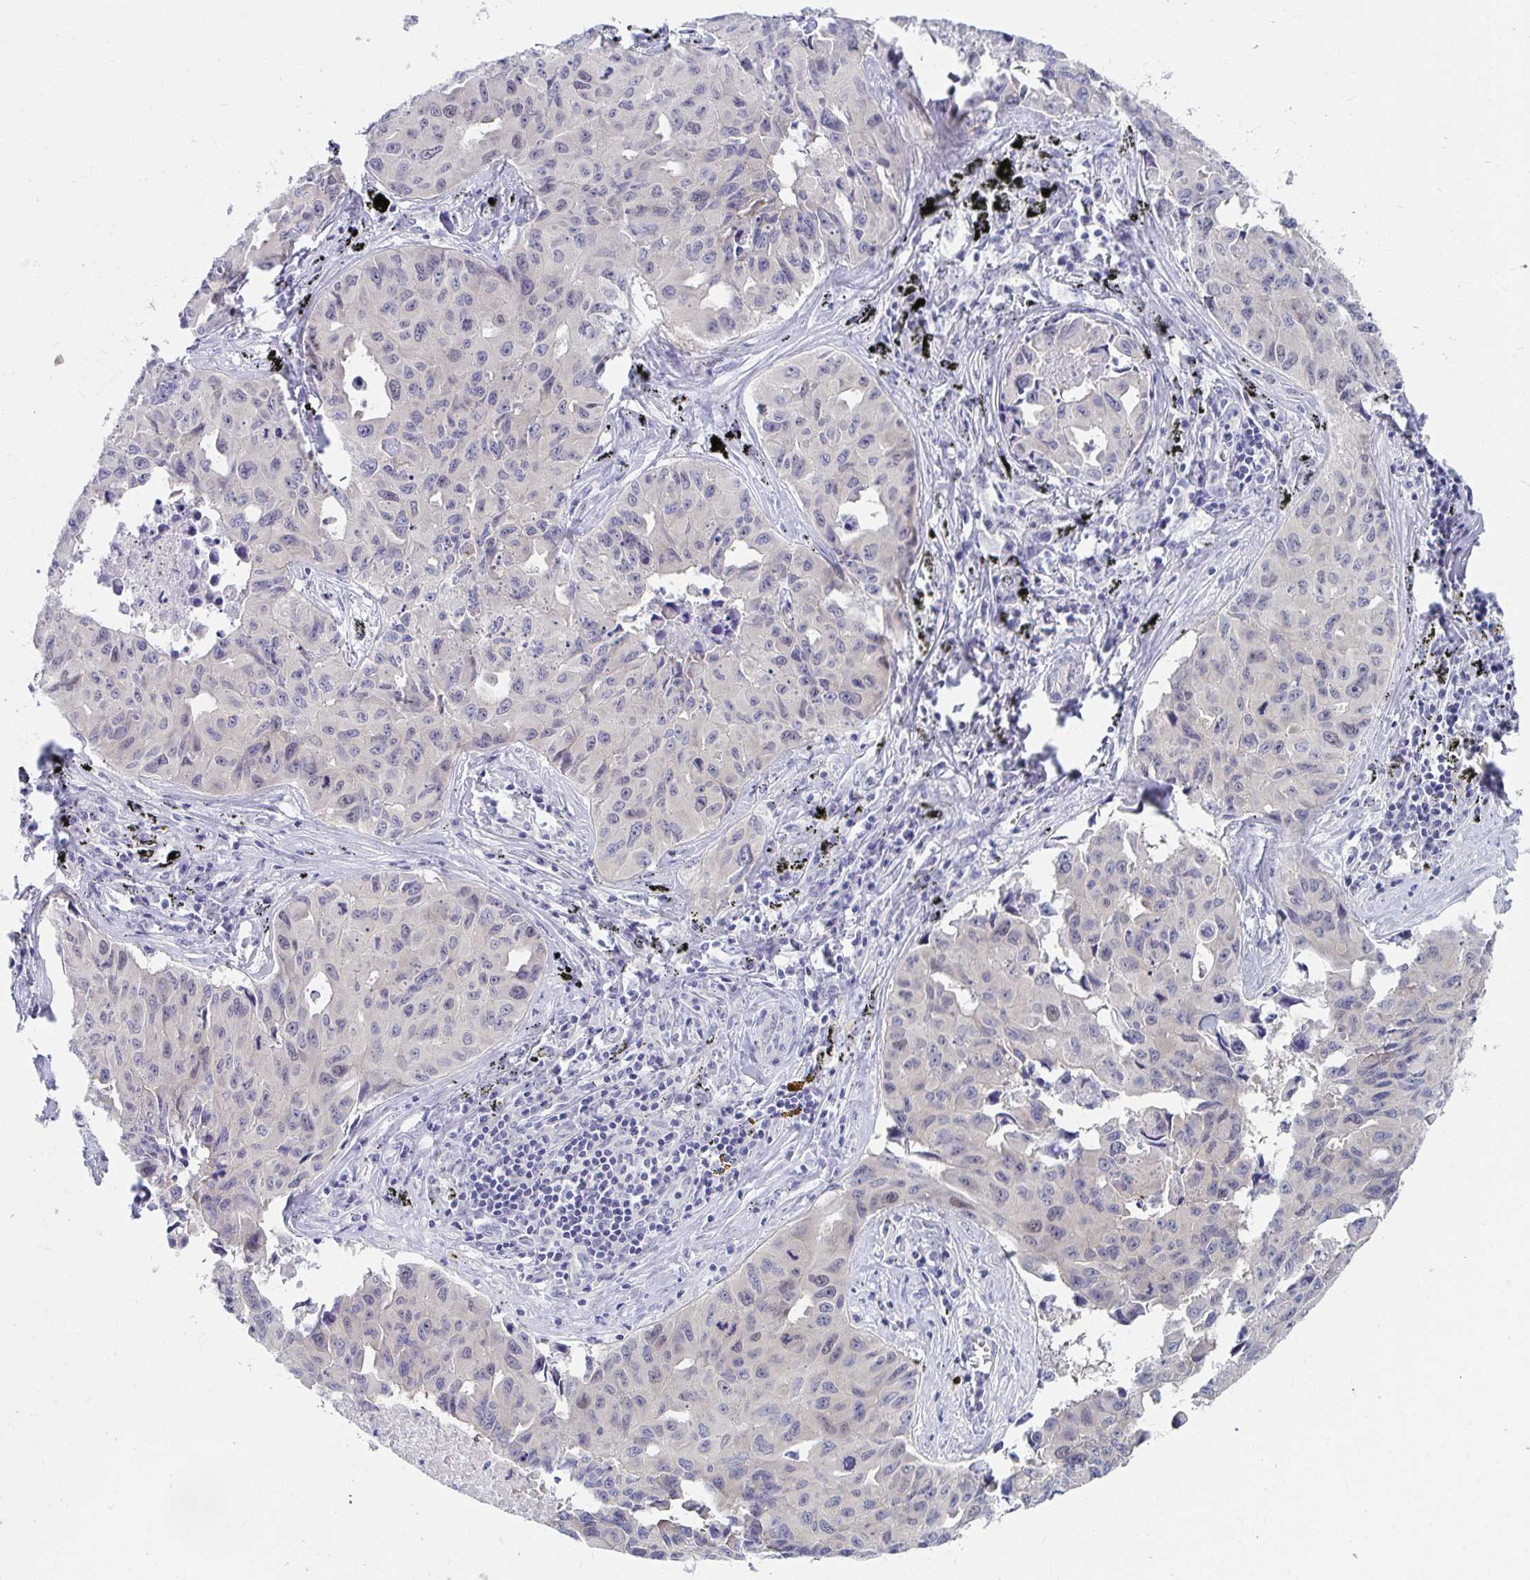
{"staining": {"intensity": "weak", "quantity": "<25%", "location": "cytoplasmic/membranous"}, "tissue": "lung cancer", "cell_type": "Tumor cells", "image_type": "cancer", "snomed": [{"axis": "morphology", "description": "Adenocarcinoma, NOS"}, {"axis": "topography", "description": "Lymph node"}, {"axis": "topography", "description": "Lung"}], "caption": "Immunohistochemistry of human lung cancer (adenocarcinoma) reveals no staining in tumor cells.", "gene": "C19orf81", "patient": {"sex": "male", "age": 64}}